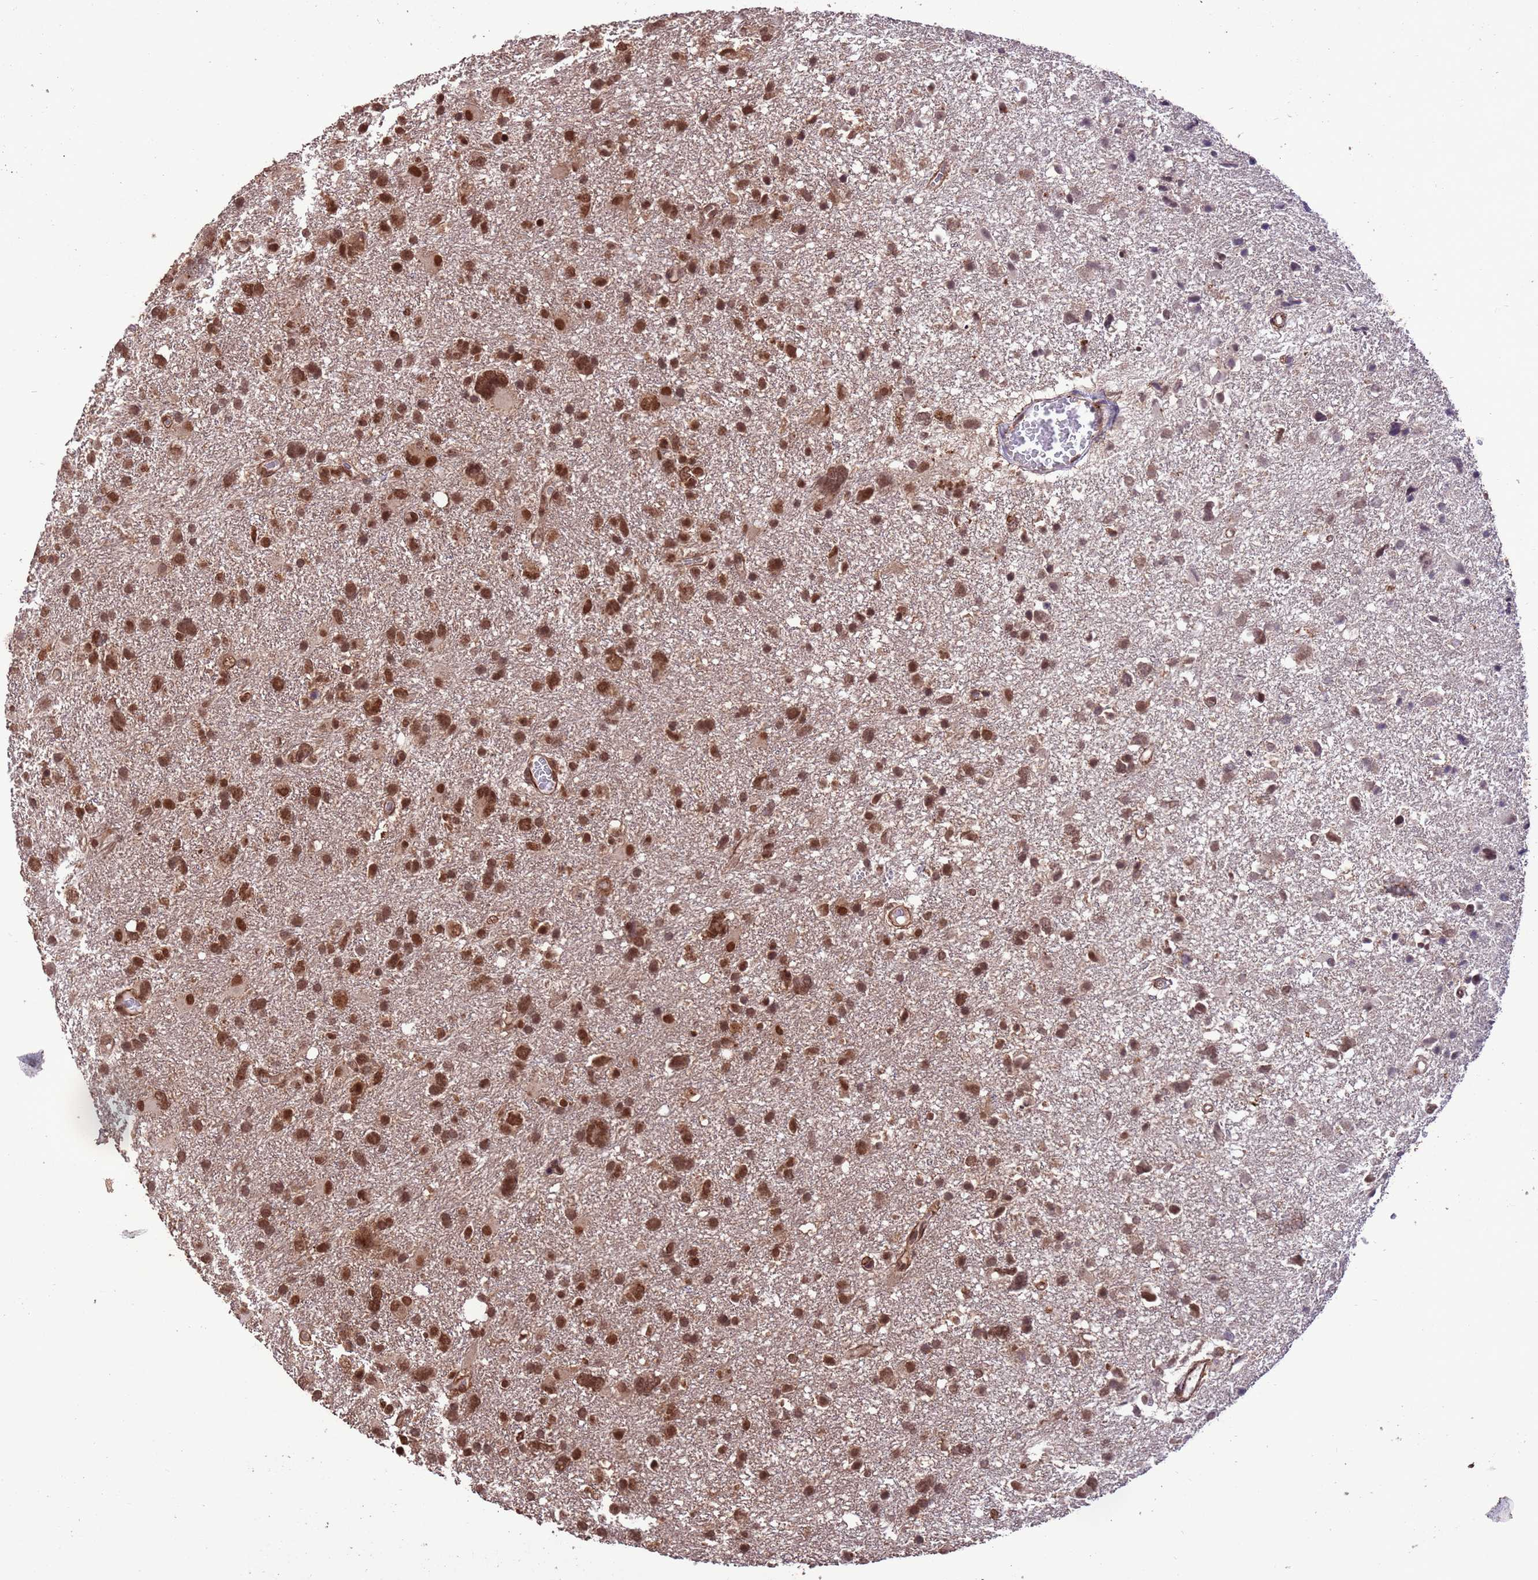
{"staining": {"intensity": "moderate", "quantity": ">75%", "location": "nuclear"}, "tissue": "glioma", "cell_type": "Tumor cells", "image_type": "cancer", "snomed": [{"axis": "morphology", "description": "Glioma, malignant, High grade"}, {"axis": "topography", "description": "Brain"}], "caption": "Immunohistochemical staining of human malignant high-grade glioma reveals medium levels of moderate nuclear positivity in about >75% of tumor cells.", "gene": "VSTM4", "patient": {"sex": "male", "age": 61}}